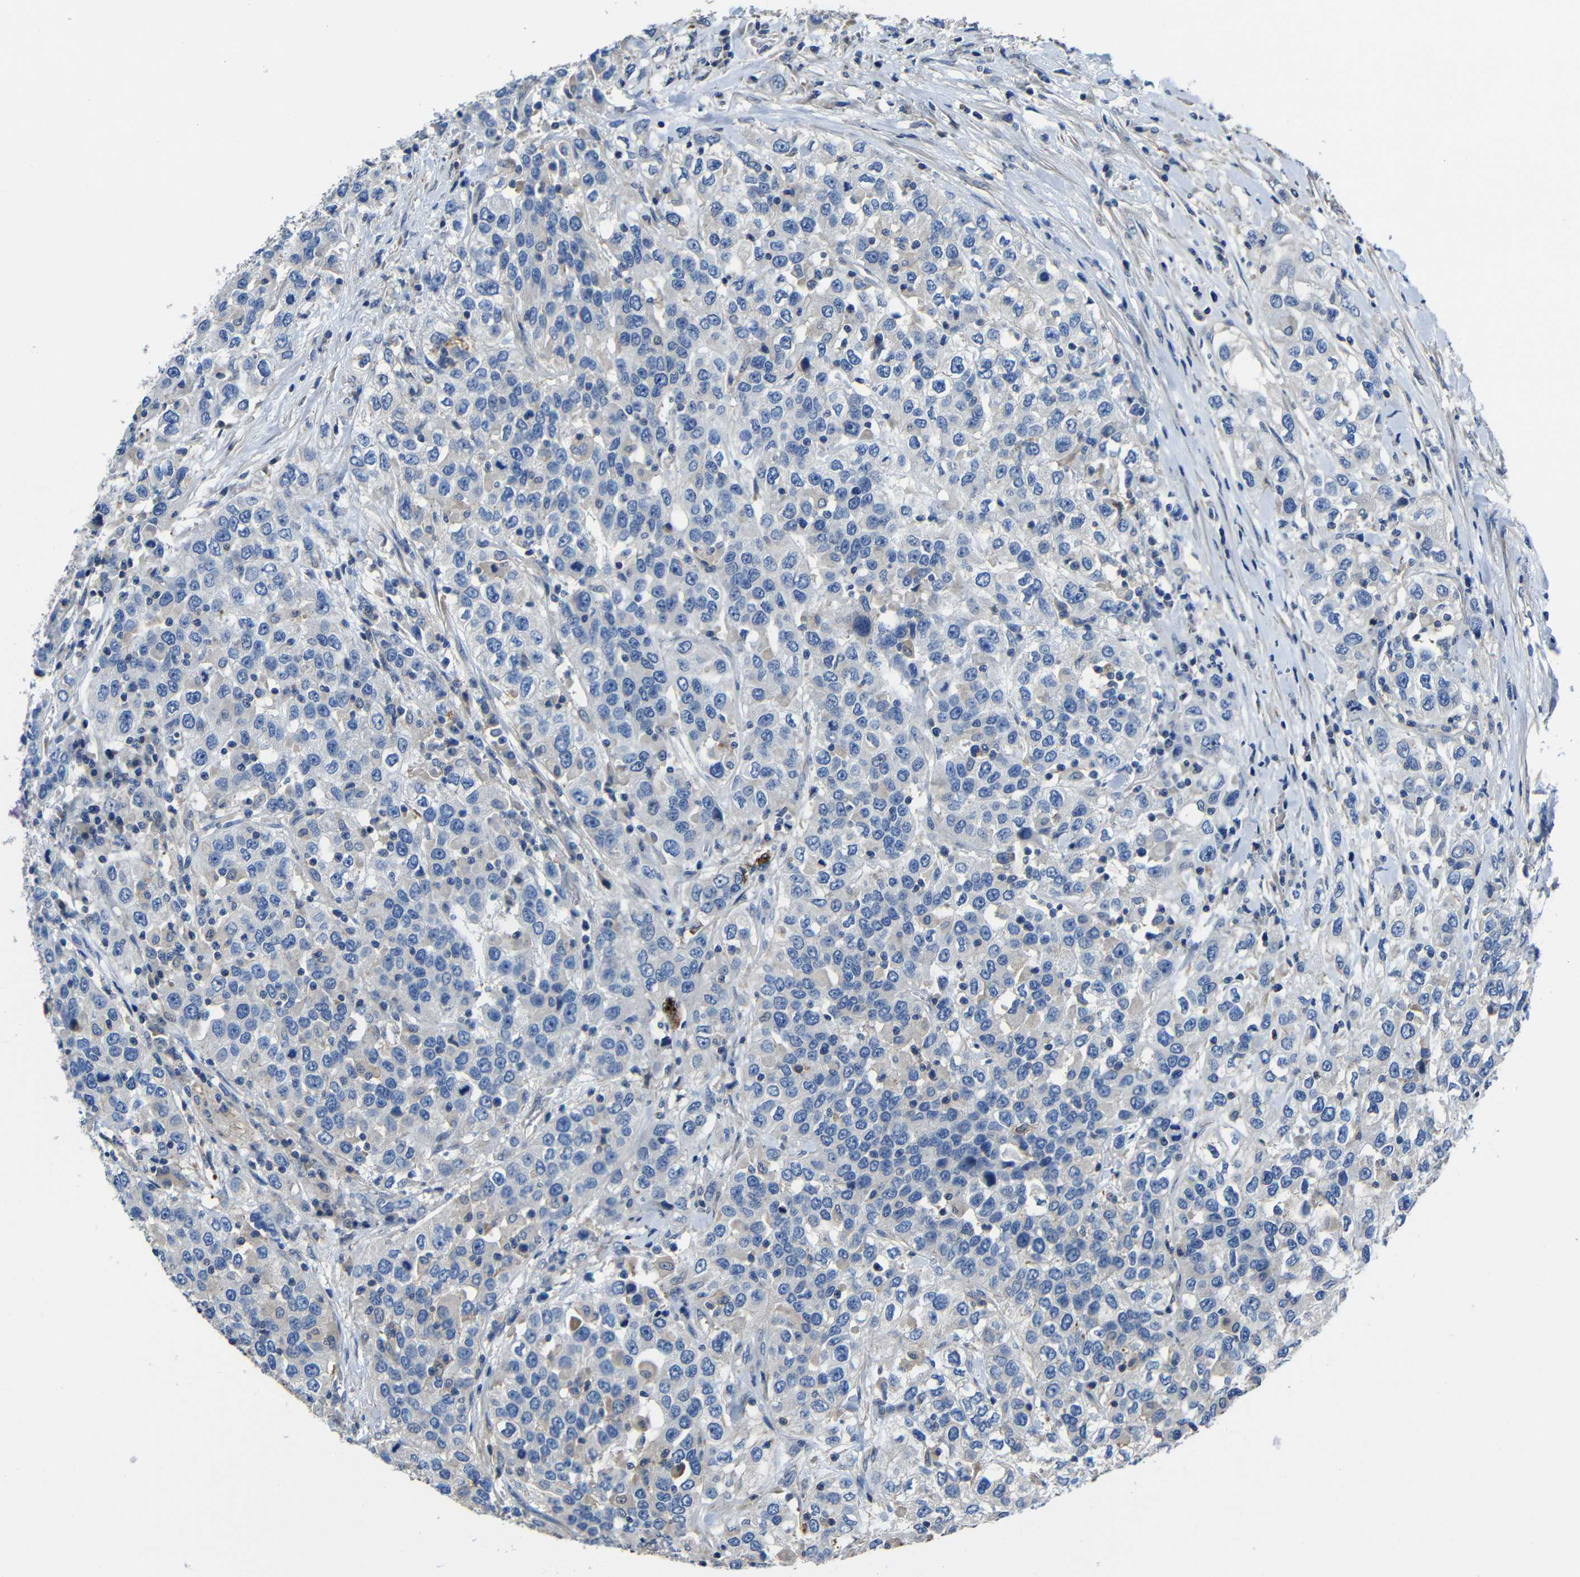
{"staining": {"intensity": "negative", "quantity": "none", "location": "none"}, "tissue": "urothelial cancer", "cell_type": "Tumor cells", "image_type": "cancer", "snomed": [{"axis": "morphology", "description": "Urothelial carcinoma, High grade"}, {"axis": "topography", "description": "Urinary bladder"}], "caption": "High power microscopy micrograph of an immunohistochemistry (IHC) micrograph of urothelial cancer, revealing no significant positivity in tumor cells.", "gene": "GDI1", "patient": {"sex": "female", "age": 80}}